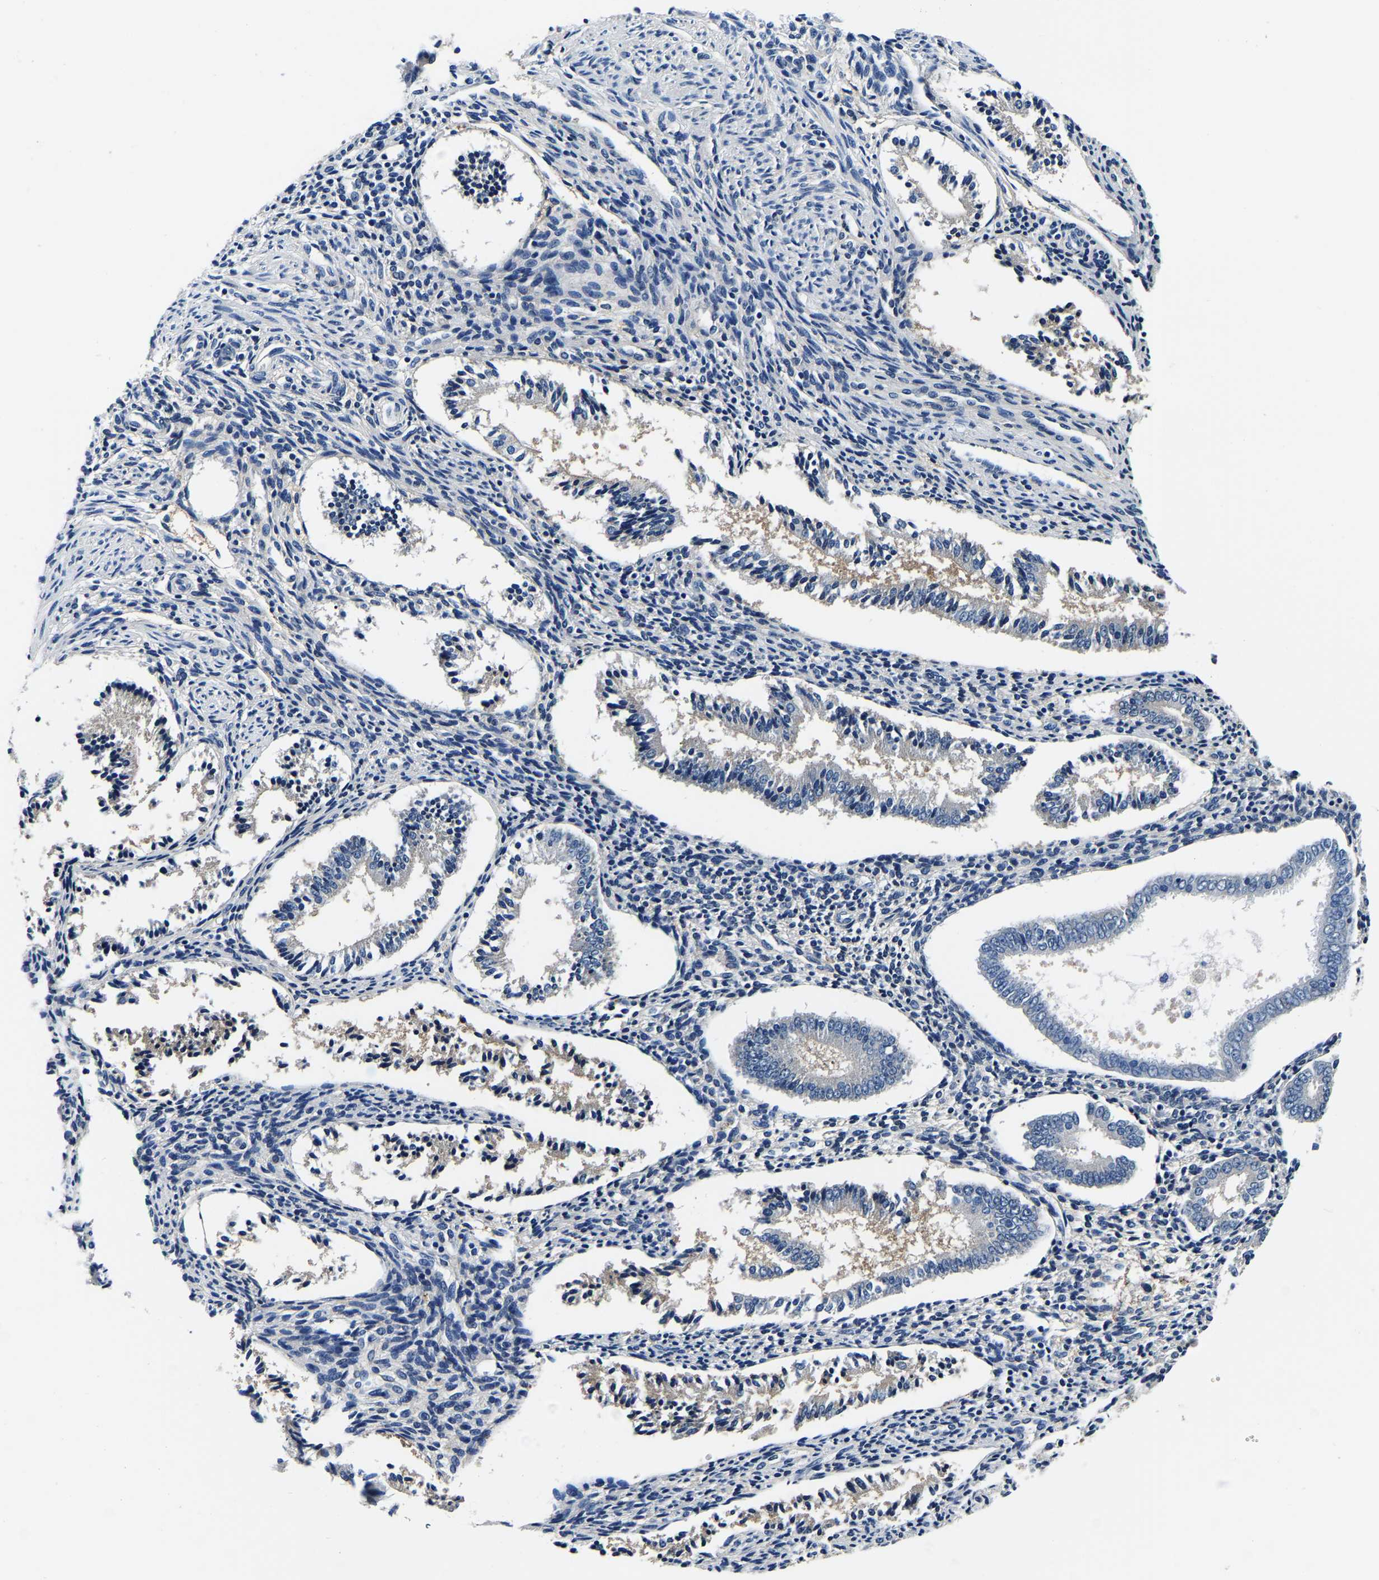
{"staining": {"intensity": "negative", "quantity": "none", "location": "none"}, "tissue": "endometrium", "cell_type": "Cells in endometrial stroma", "image_type": "normal", "snomed": [{"axis": "morphology", "description": "Normal tissue, NOS"}, {"axis": "topography", "description": "Endometrium"}], "caption": "A histopathology image of endometrium stained for a protein reveals no brown staining in cells in endometrial stroma. (IHC, brightfield microscopy, high magnification).", "gene": "ACO1", "patient": {"sex": "female", "age": 42}}